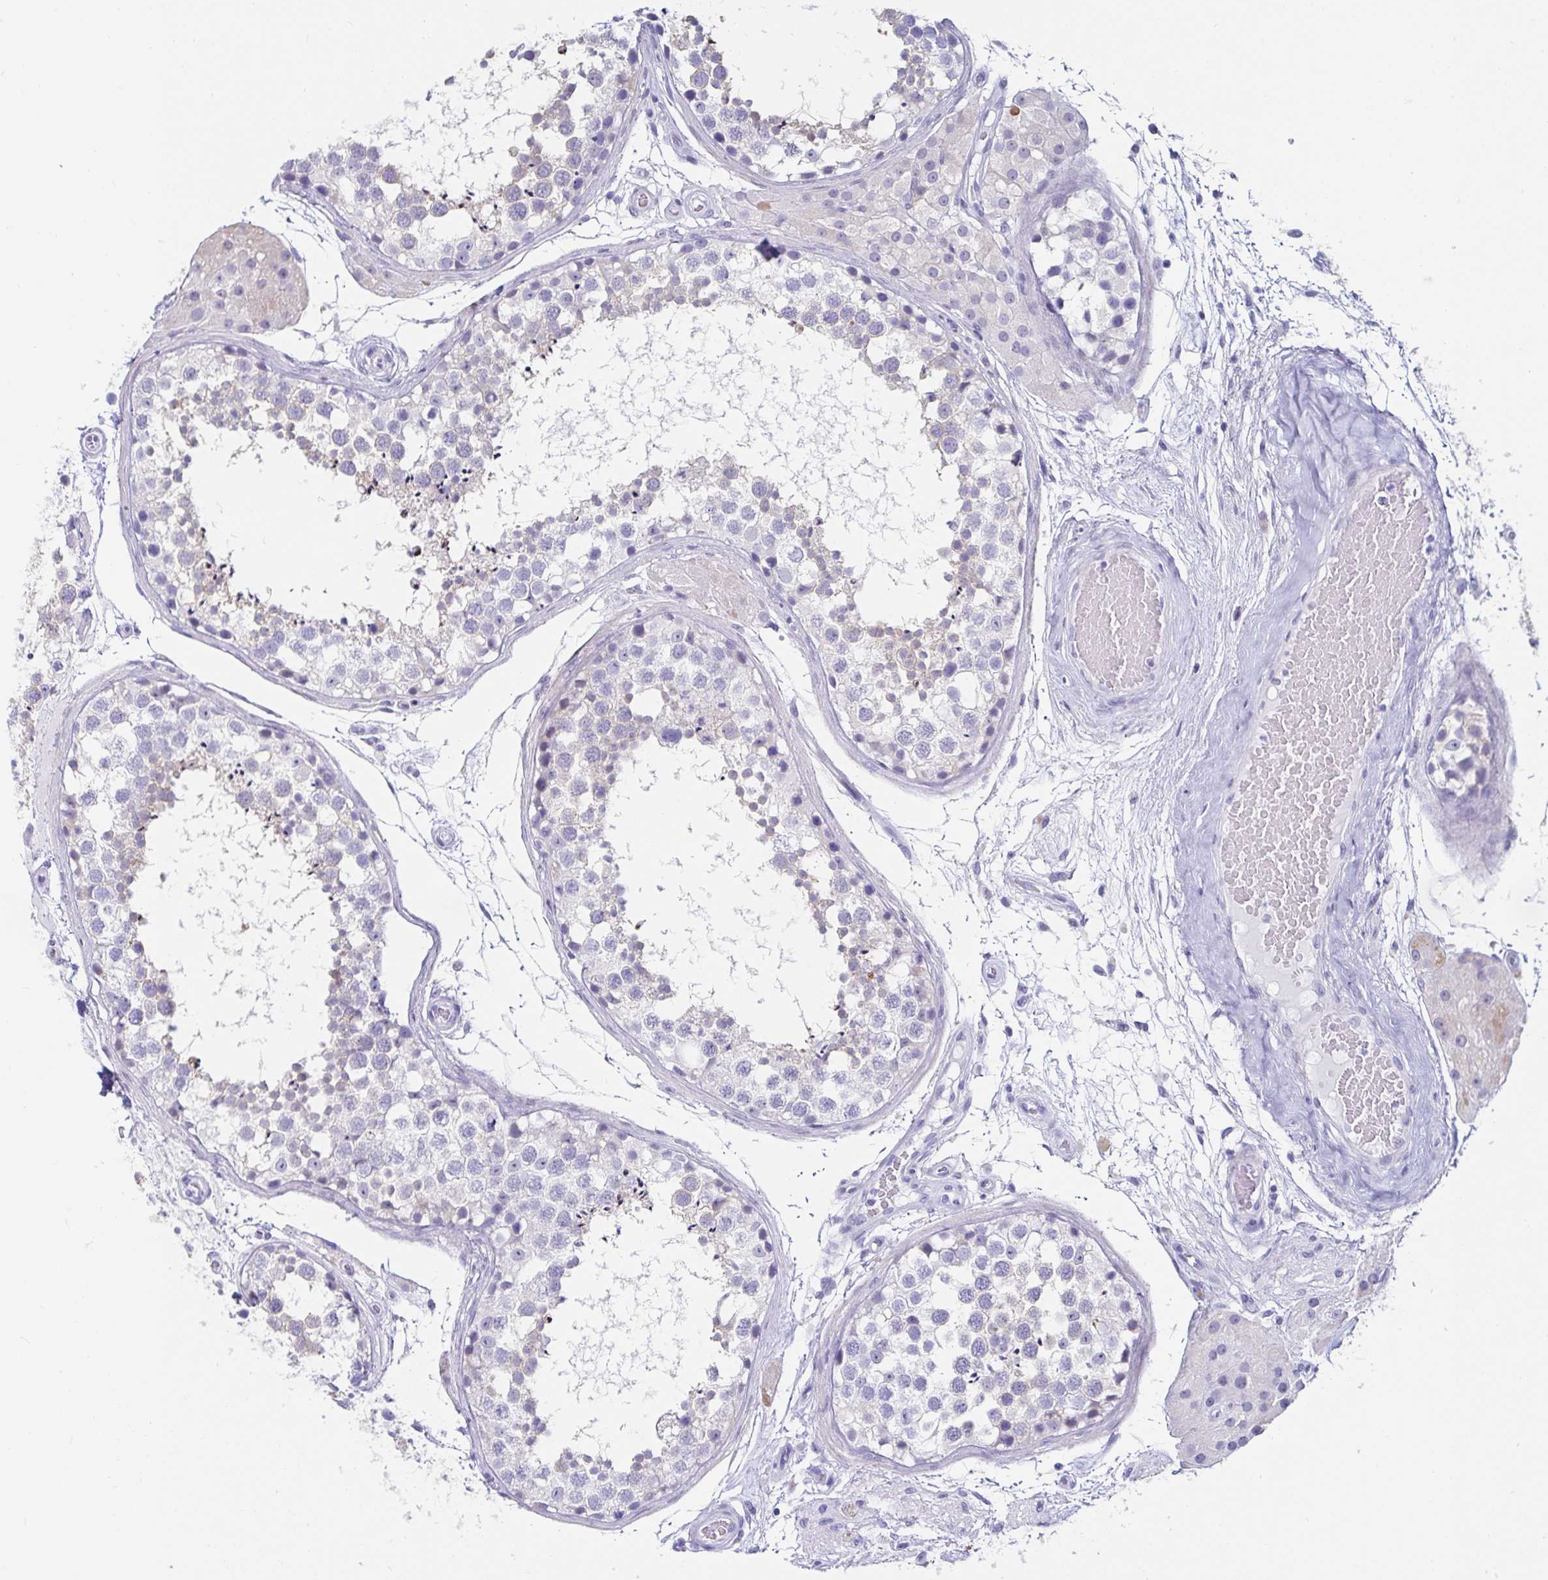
{"staining": {"intensity": "negative", "quantity": "none", "location": "none"}, "tissue": "testis", "cell_type": "Cells in seminiferous ducts", "image_type": "normal", "snomed": [{"axis": "morphology", "description": "Normal tissue, NOS"}, {"axis": "morphology", "description": "Seminoma, NOS"}, {"axis": "topography", "description": "Testis"}], "caption": "High magnification brightfield microscopy of benign testis stained with DAB (brown) and counterstained with hematoxylin (blue): cells in seminiferous ducts show no significant staining. (Immunohistochemistry, brightfield microscopy, high magnification).", "gene": "C4orf17", "patient": {"sex": "male", "age": 65}}